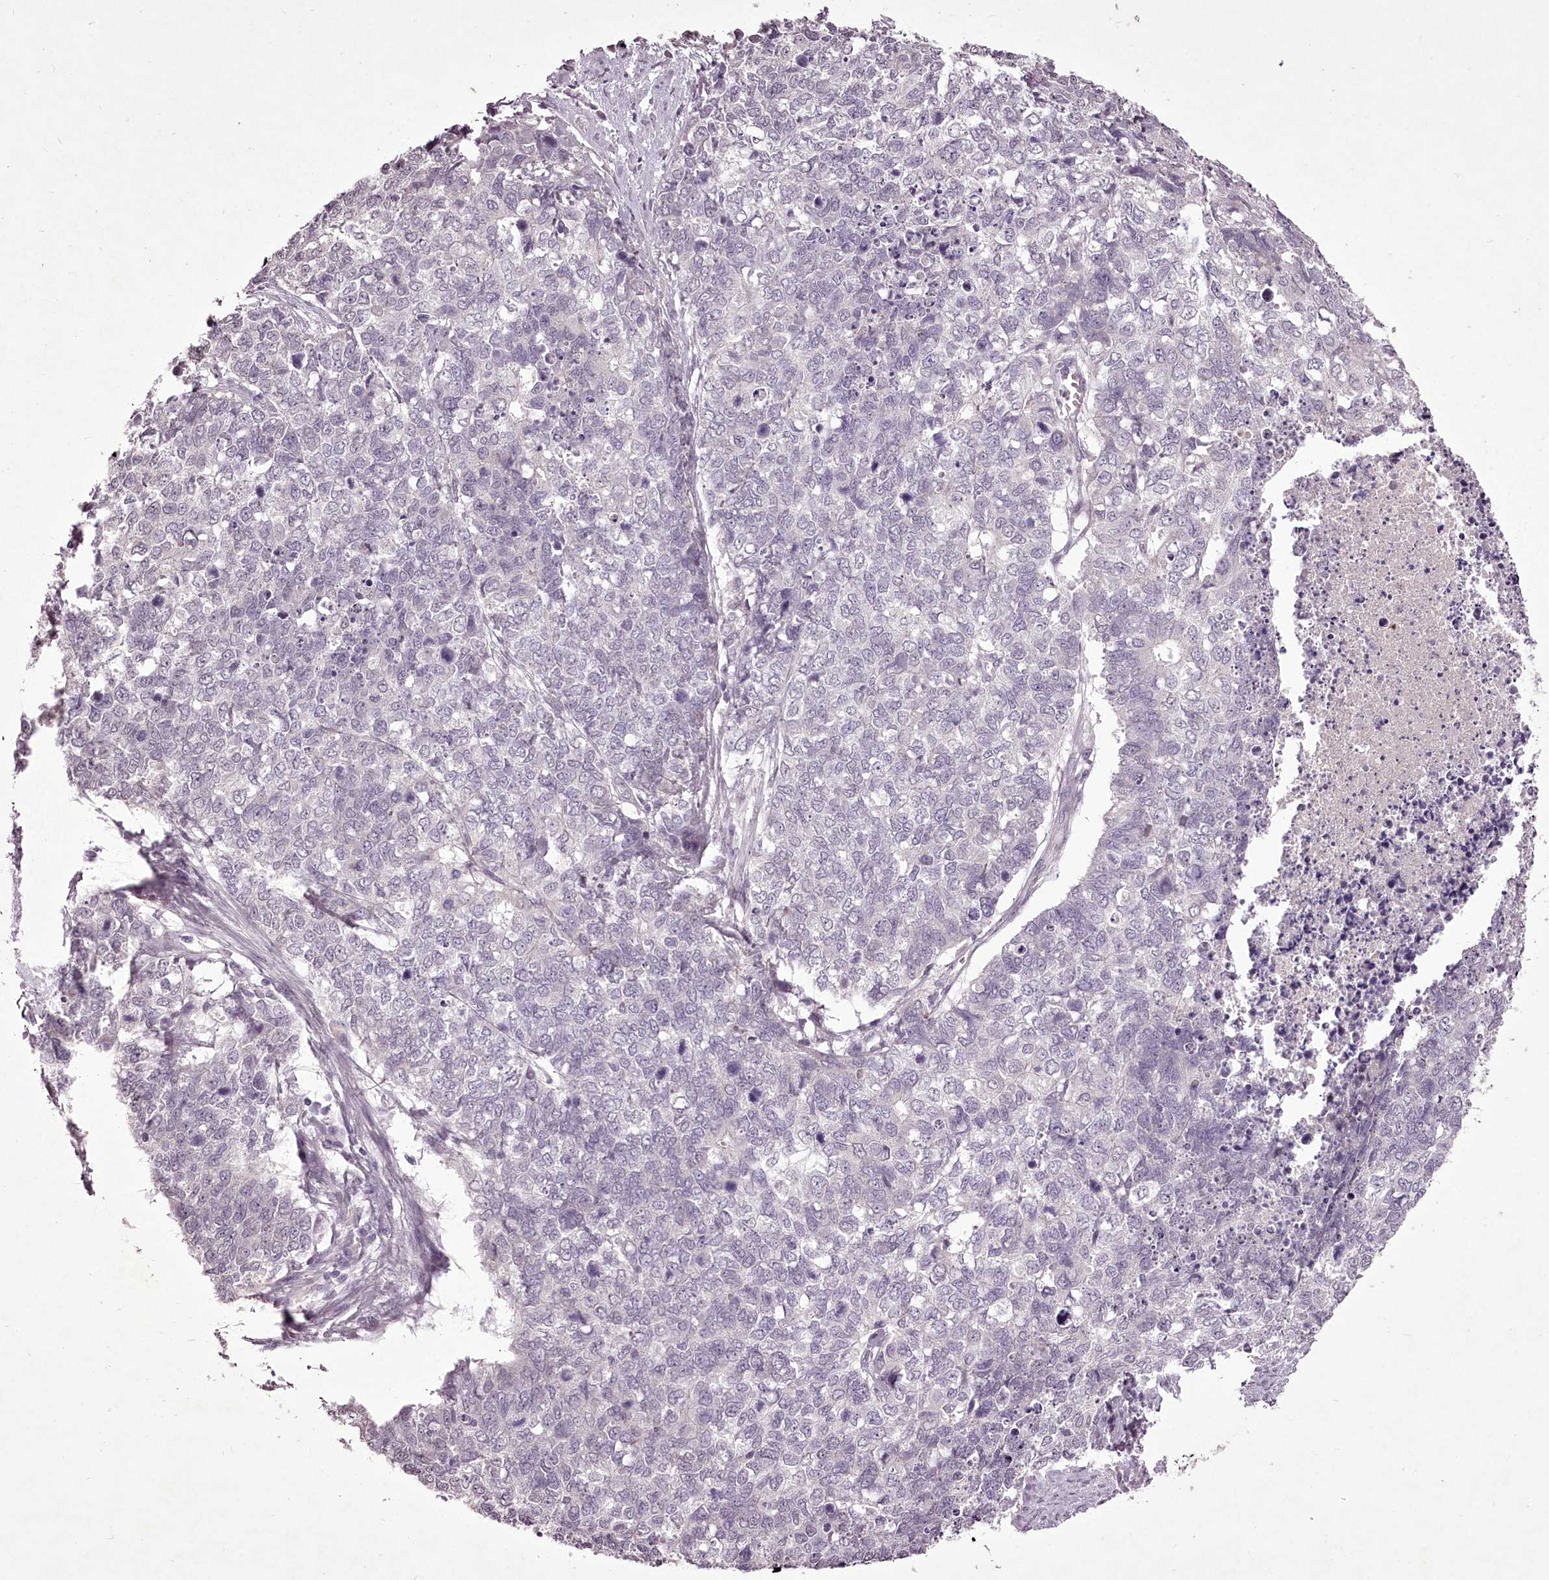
{"staining": {"intensity": "negative", "quantity": "none", "location": "none"}, "tissue": "cervical cancer", "cell_type": "Tumor cells", "image_type": "cancer", "snomed": [{"axis": "morphology", "description": "Squamous cell carcinoma, NOS"}, {"axis": "topography", "description": "Cervix"}], "caption": "Human cervical cancer (squamous cell carcinoma) stained for a protein using IHC exhibits no expression in tumor cells.", "gene": "C1orf56", "patient": {"sex": "female", "age": 63}}